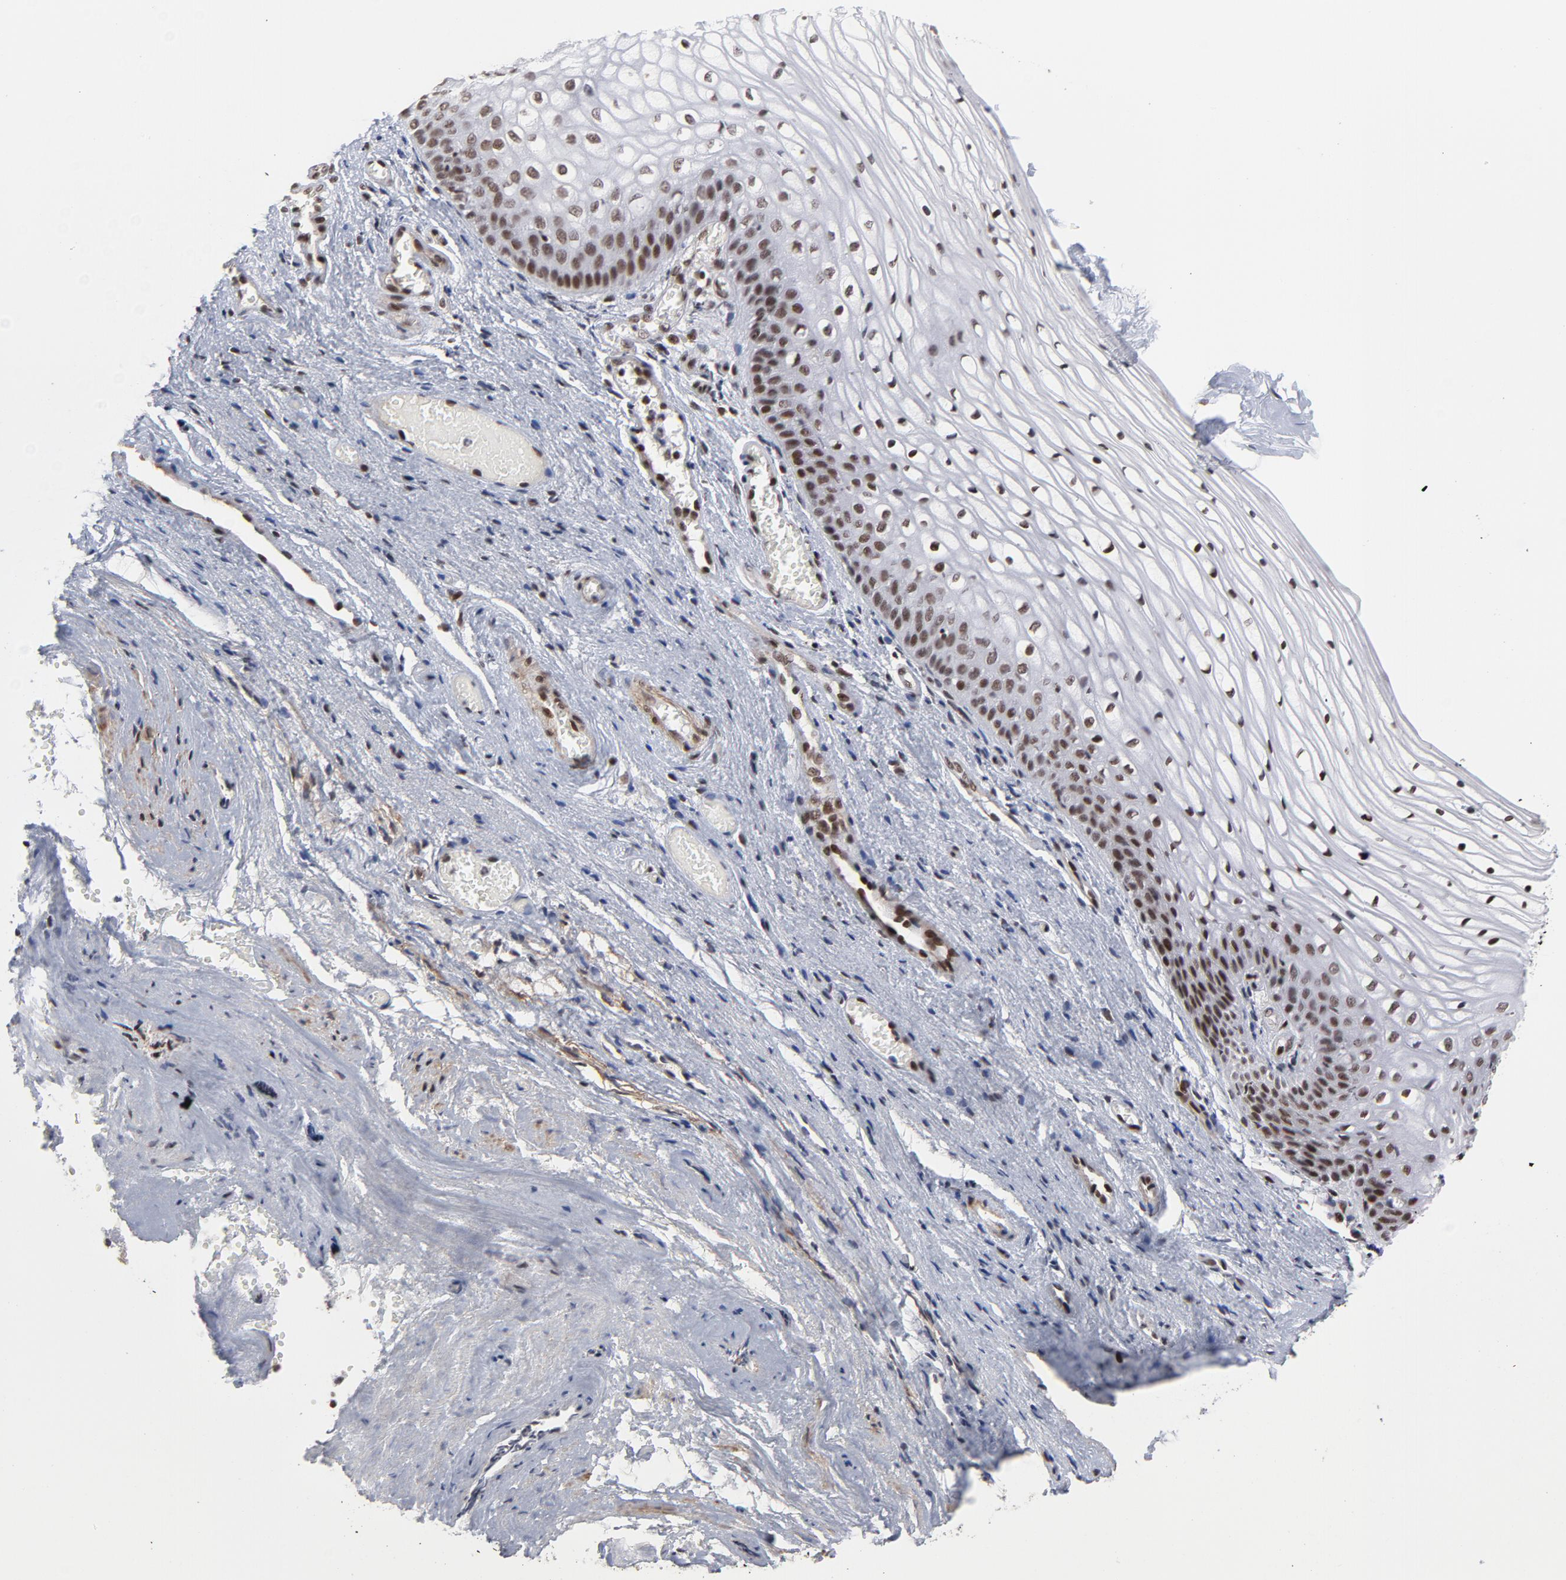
{"staining": {"intensity": "strong", "quantity": ">75%", "location": "nuclear"}, "tissue": "vagina", "cell_type": "Squamous epithelial cells", "image_type": "normal", "snomed": [{"axis": "morphology", "description": "Normal tissue, NOS"}, {"axis": "topography", "description": "Vagina"}], "caption": "Brown immunohistochemical staining in unremarkable human vagina displays strong nuclear expression in about >75% of squamous epithelial cells. Ihc stains the protein of interest in brown and the nuclei are stained blue.", "gene": "CTCF", "patient": {"sex": "female", "age": 34}}